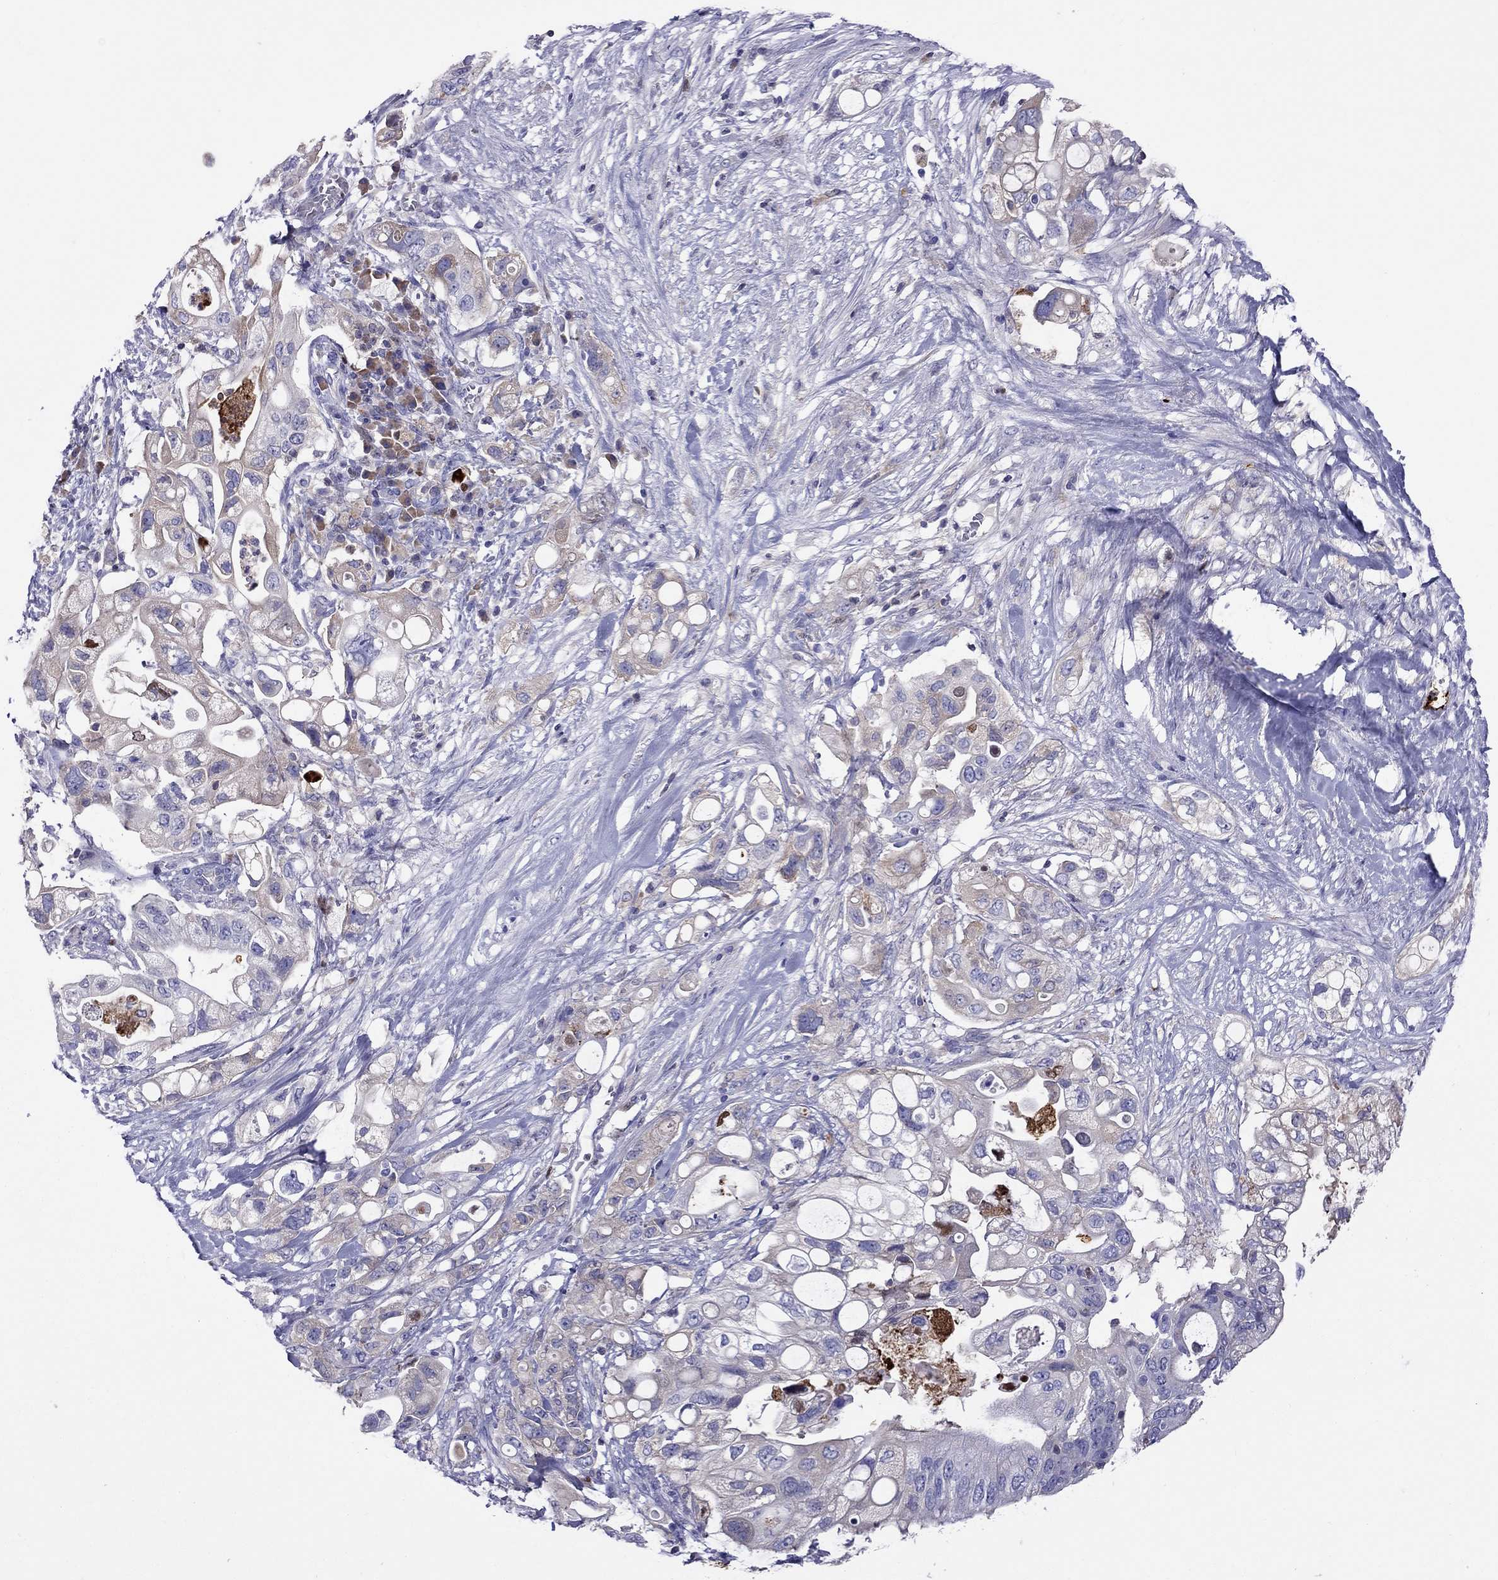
{"staining": {"intensity": "negative", "quantity": "none", "location": "none"}, "tissue": "pancreatic cancer", "cell_type": "Tumor cells", "image_type": "cancer", "snomed": [{"axis": "morphology", "description": "Adenocarcinoma, NOS"}, {"axis": "topography", "description": "Pancreas"}], "caption": "There is no significant expression in tumor cells of pancreatic cancer (adenocarcinoma).", "gene": "SERPINA3", "patient": {"sex": "female", "age": 72}}